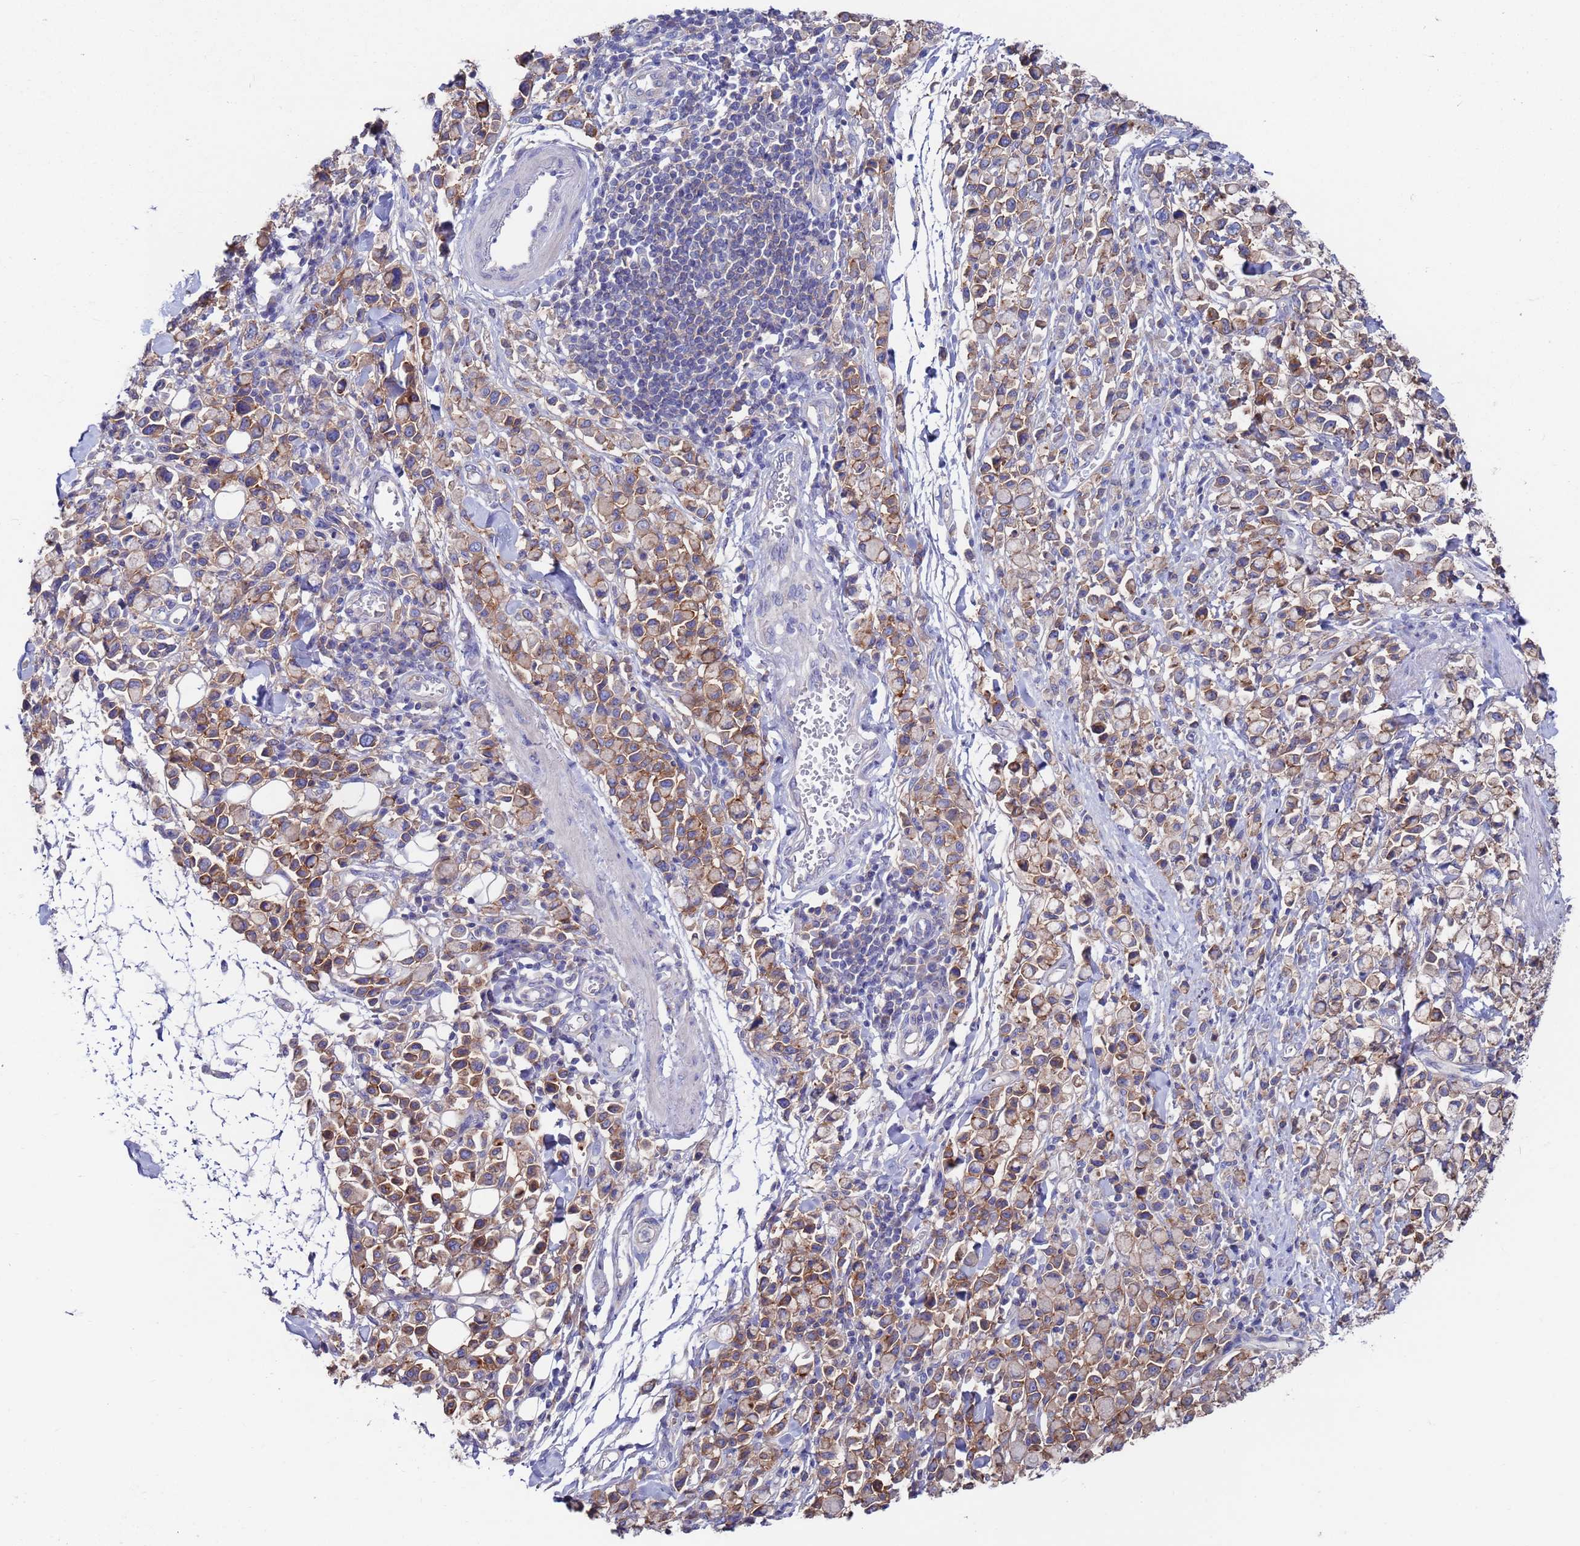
{"staining": {"intensity": "moderate", "quantity": ">75%", "location": "cytoplasmic/membranous"}, "tissue": "stomach cancer", "cell_type": "Tumor cells", "image_type": "cancer", "snomed": [{"axis": "morphology", "description": "Adenocarcinoma, NOS"}, {"axis": "topography", "description": "Stomach"}], "caption": "A high-resolution photomicrograph shows IHC staining of stomach adenocarcinoma, which reveals moderate cytoplasmic/membranous expression in approximately >75% of tumor cells.", "gene": "KRTCAP3", "patient": {"sex": "female", "age": 81}}